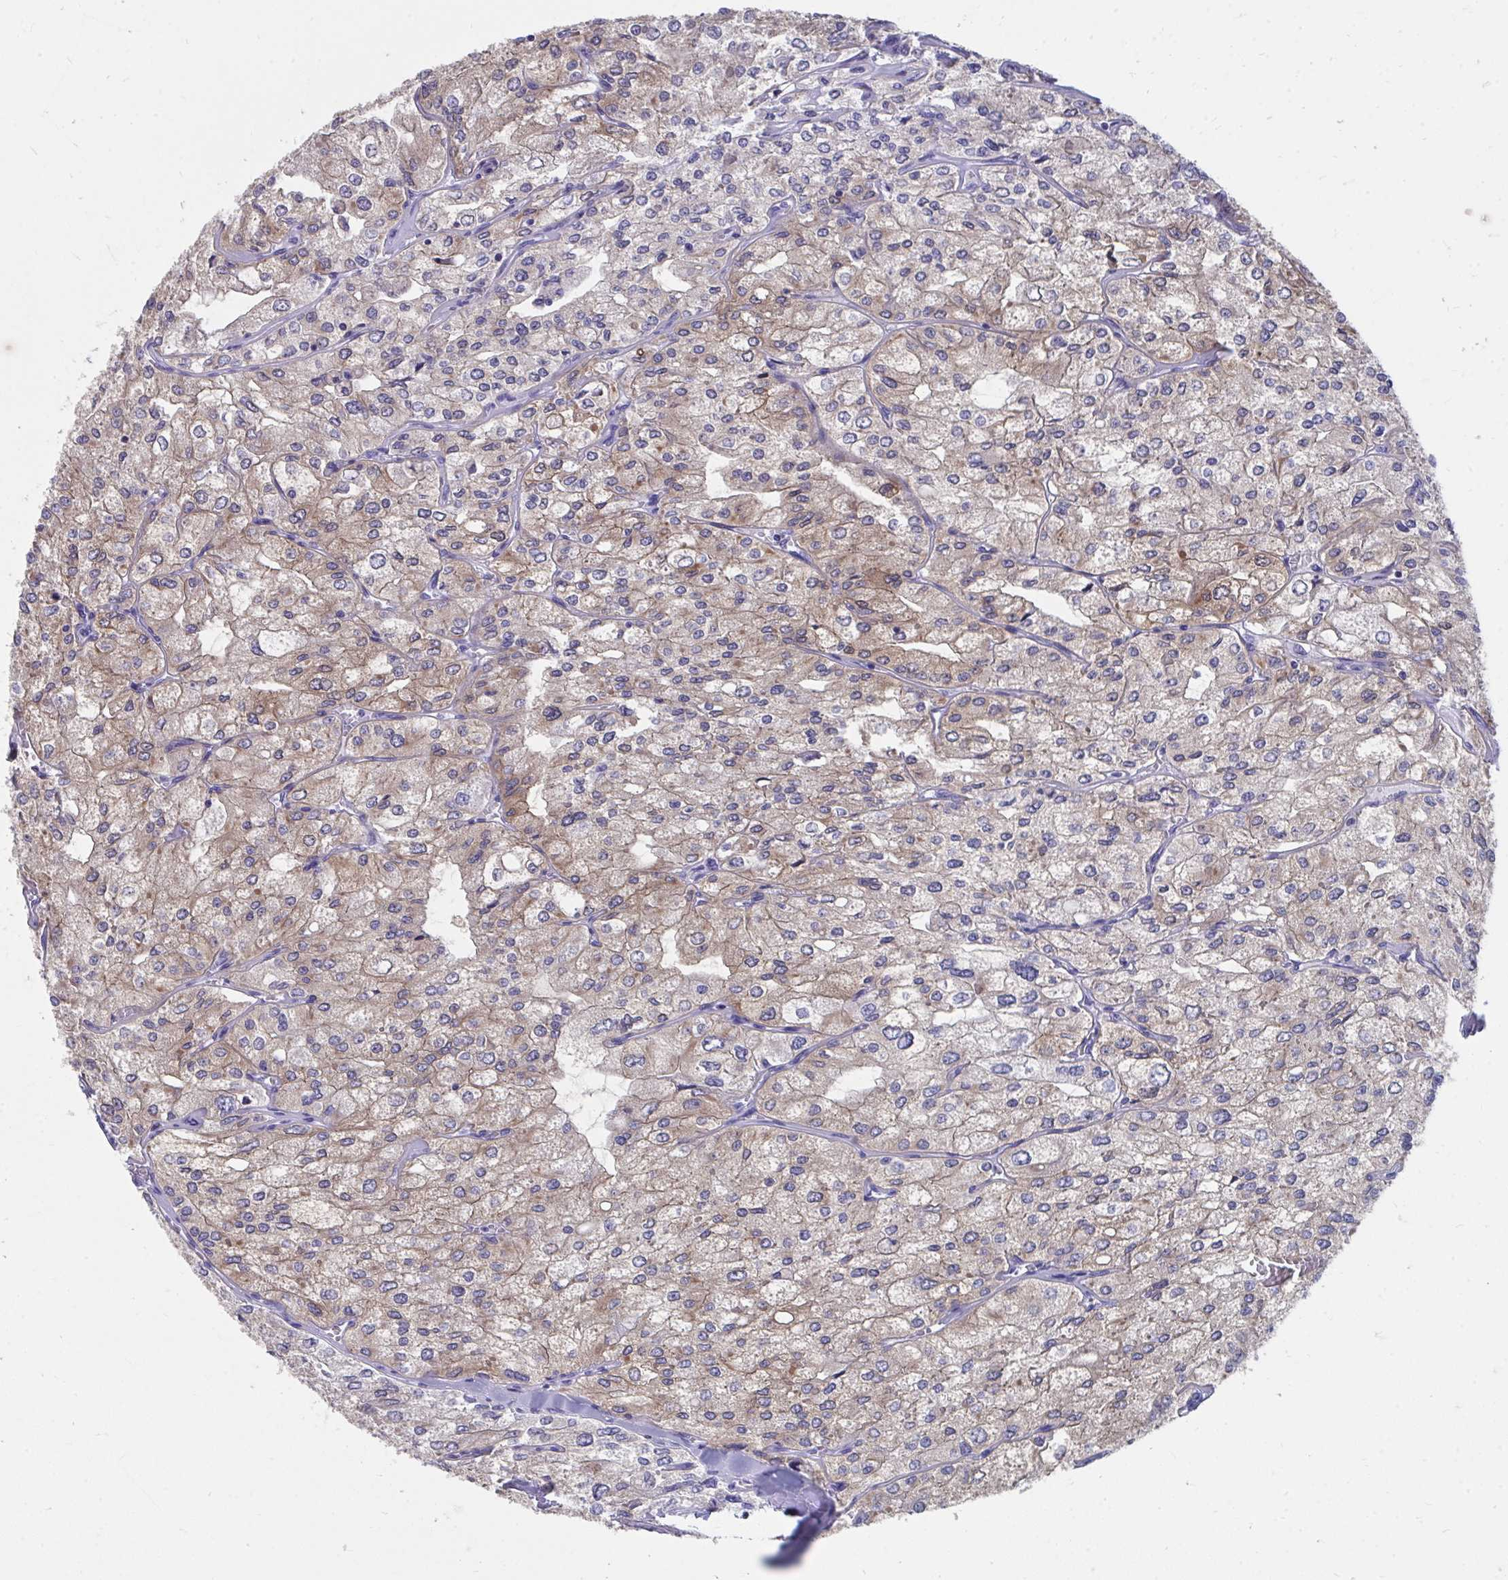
{"staining": {"intensity": "weak", "quantity": "25%-75%", "location": "cytoplasmic/membranous"}, "tissue": "renal cancer", "cell_type": "Tumor cells", "image_type": "cancer", "snomed": [{"axis": "morphology", "description": "Adenocarcinoma, NOS"}, {"axis": "topography", "description": "Kidney"}], "caption": "High-magnification brightfield microscopy of renal adenocarcinoma stained with DAB (3,3'-diaminobenzidine) (brown) and counterstained with hematoxylin (blue). tumor cells exhibit weak cytoplasmic/membranous staining is present in approximately25%-75% of cells.", "gene": "HGD", "patient": {"sex": "female", "age": 70}}